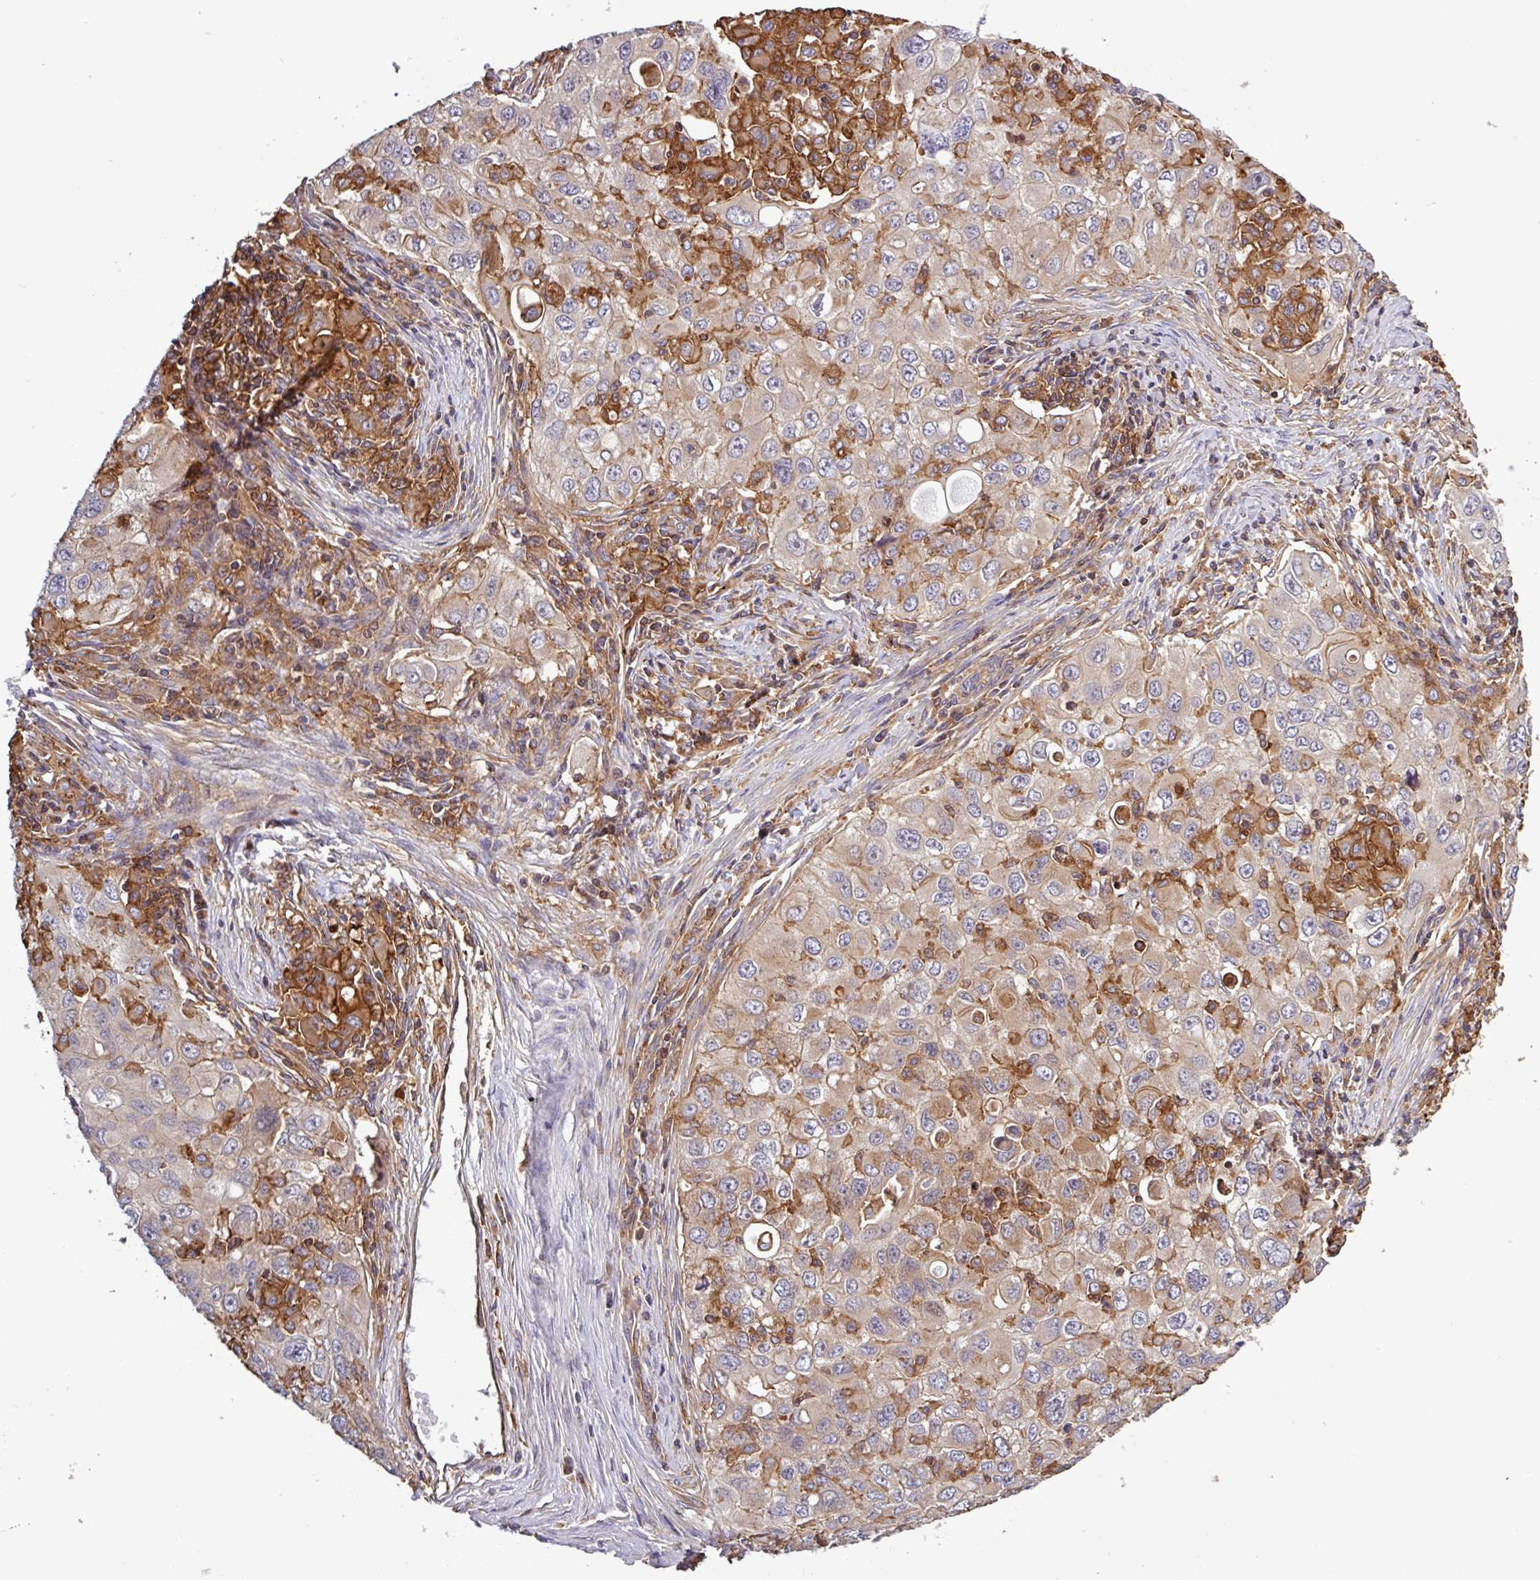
{"staining": {"intensity": "weak", "quantity": ">75%", "location": "cytoplasmic/membranous"}, "tissue": "lung cancer", "cell_type": "Tumor cells", "image_type": "cancer", "snomed": [{"axis": "morphology", "description": "Adenocarcinoma, NOS"}, {"axis": "morphology", "description": "Adenocarcinoma, metastatic, NOS"}, {"axis": "topography", "description": "Lymph node"}, {"axis": "topography", "description": "Lung"}], "caption": "The photomicrograph displays immunohistochemical staining of lung cancer (adenocarcinoma). There is weak cytoplasmic/membranous positivity is appreciated in approximately >75% of tumor cells. (IHC, brightfield microscopy, high magnification).", "gene": "ACTR3", "patient": {"sex": "female", "age": 42}}